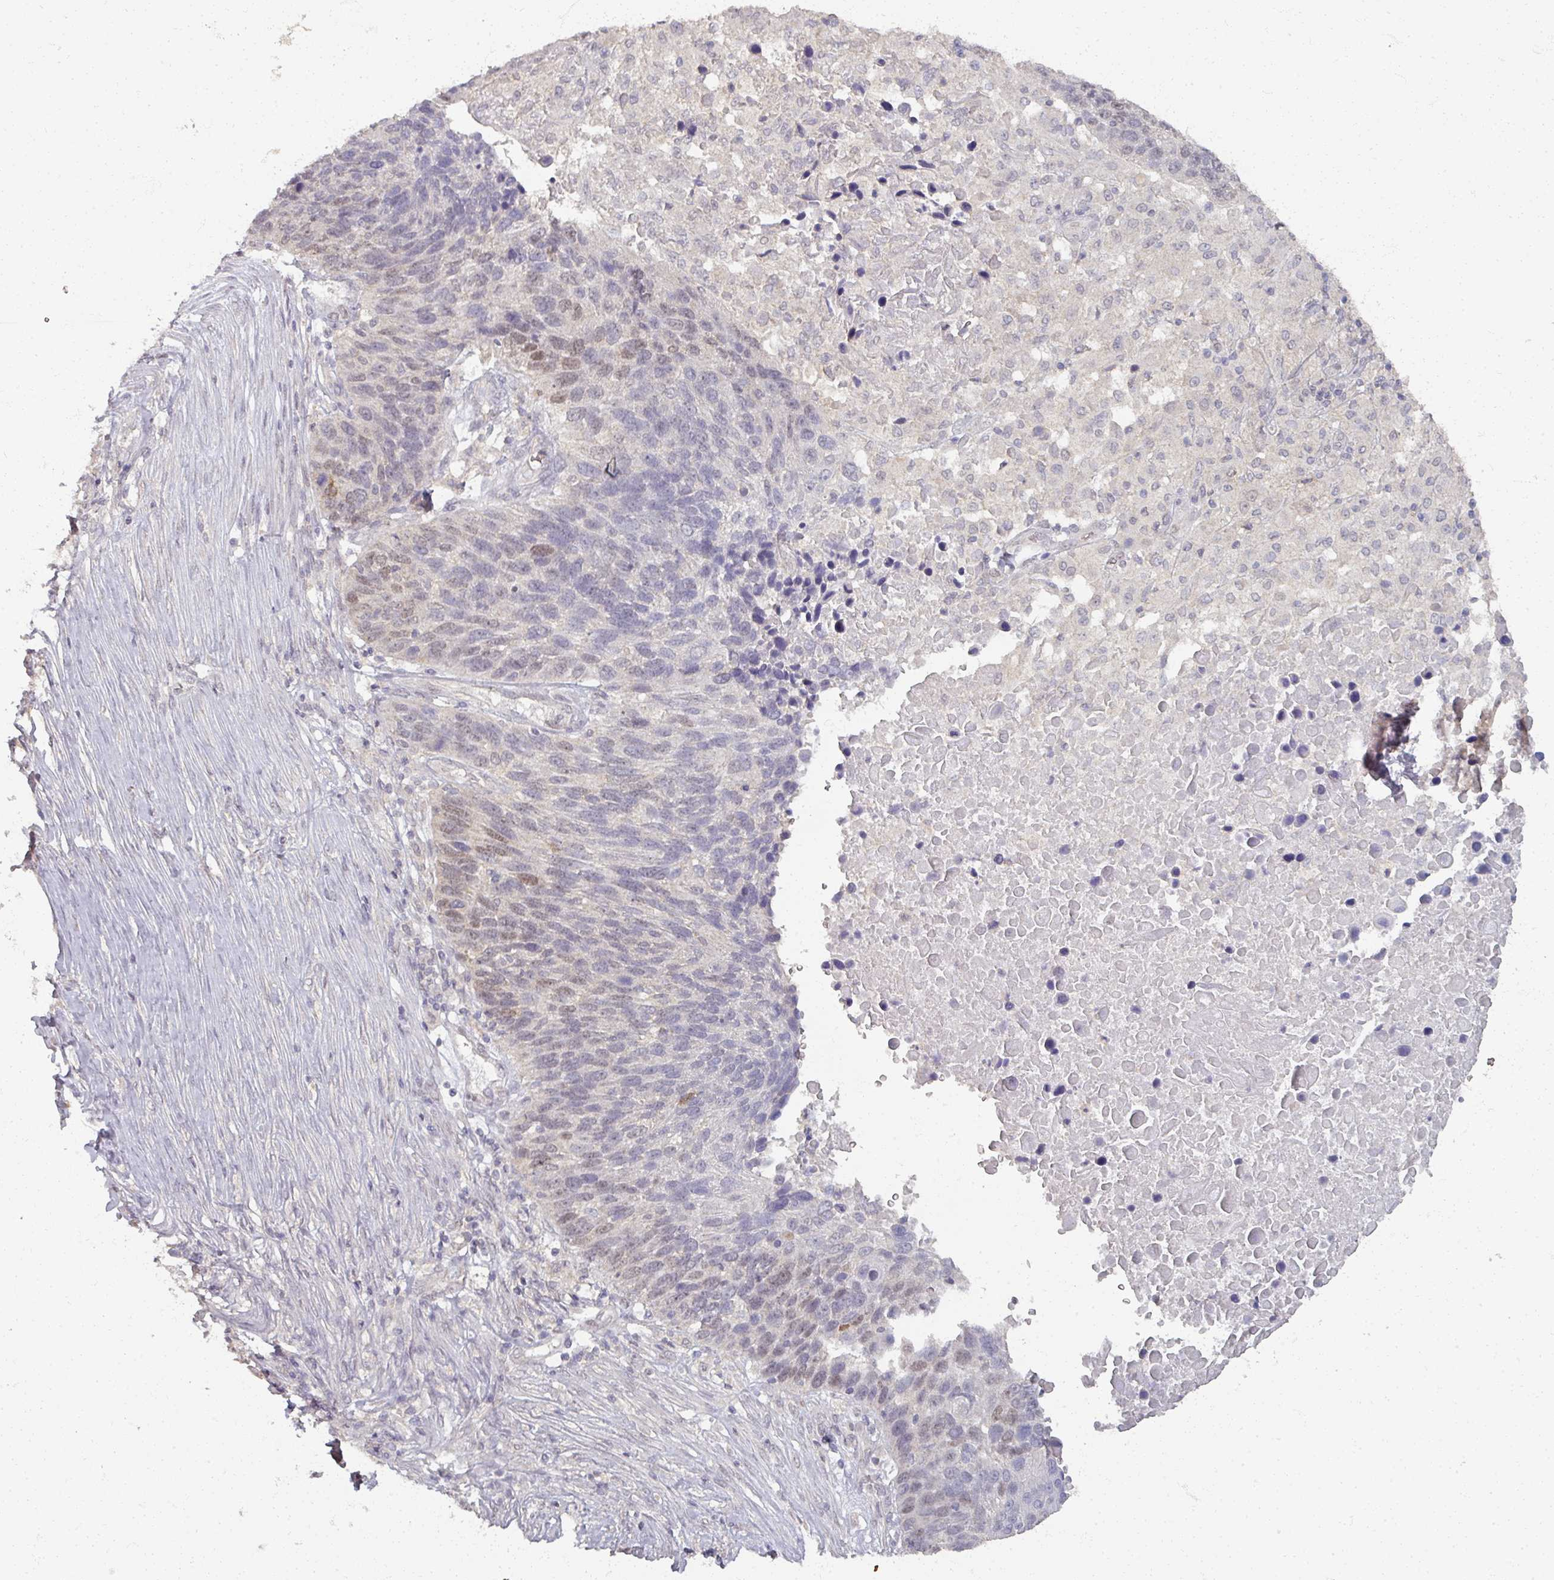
{"staining": {"intensity": "weak", "quantity": "<25%", "location": "nuclear"}, "tissue": "lung cancer", "cell_type": "Tumor cells", "image_type": "cancer", "snomed": [{"axis": "morphology", "description": "Normal tissue, NOS"}, {"axis": "morphology", "description": "Squamous cell carcinoma, NOS"}, {"axis": "topography", "description": "Lymph node"}, {"axis": "topography", "description": "Lung"}], "caption": "Tumor cells show no significant protein expression in lung cancer (squamous cell carcinoma).", "gene": "SOX11", "patient": {"sex": "male", "age": 66}}